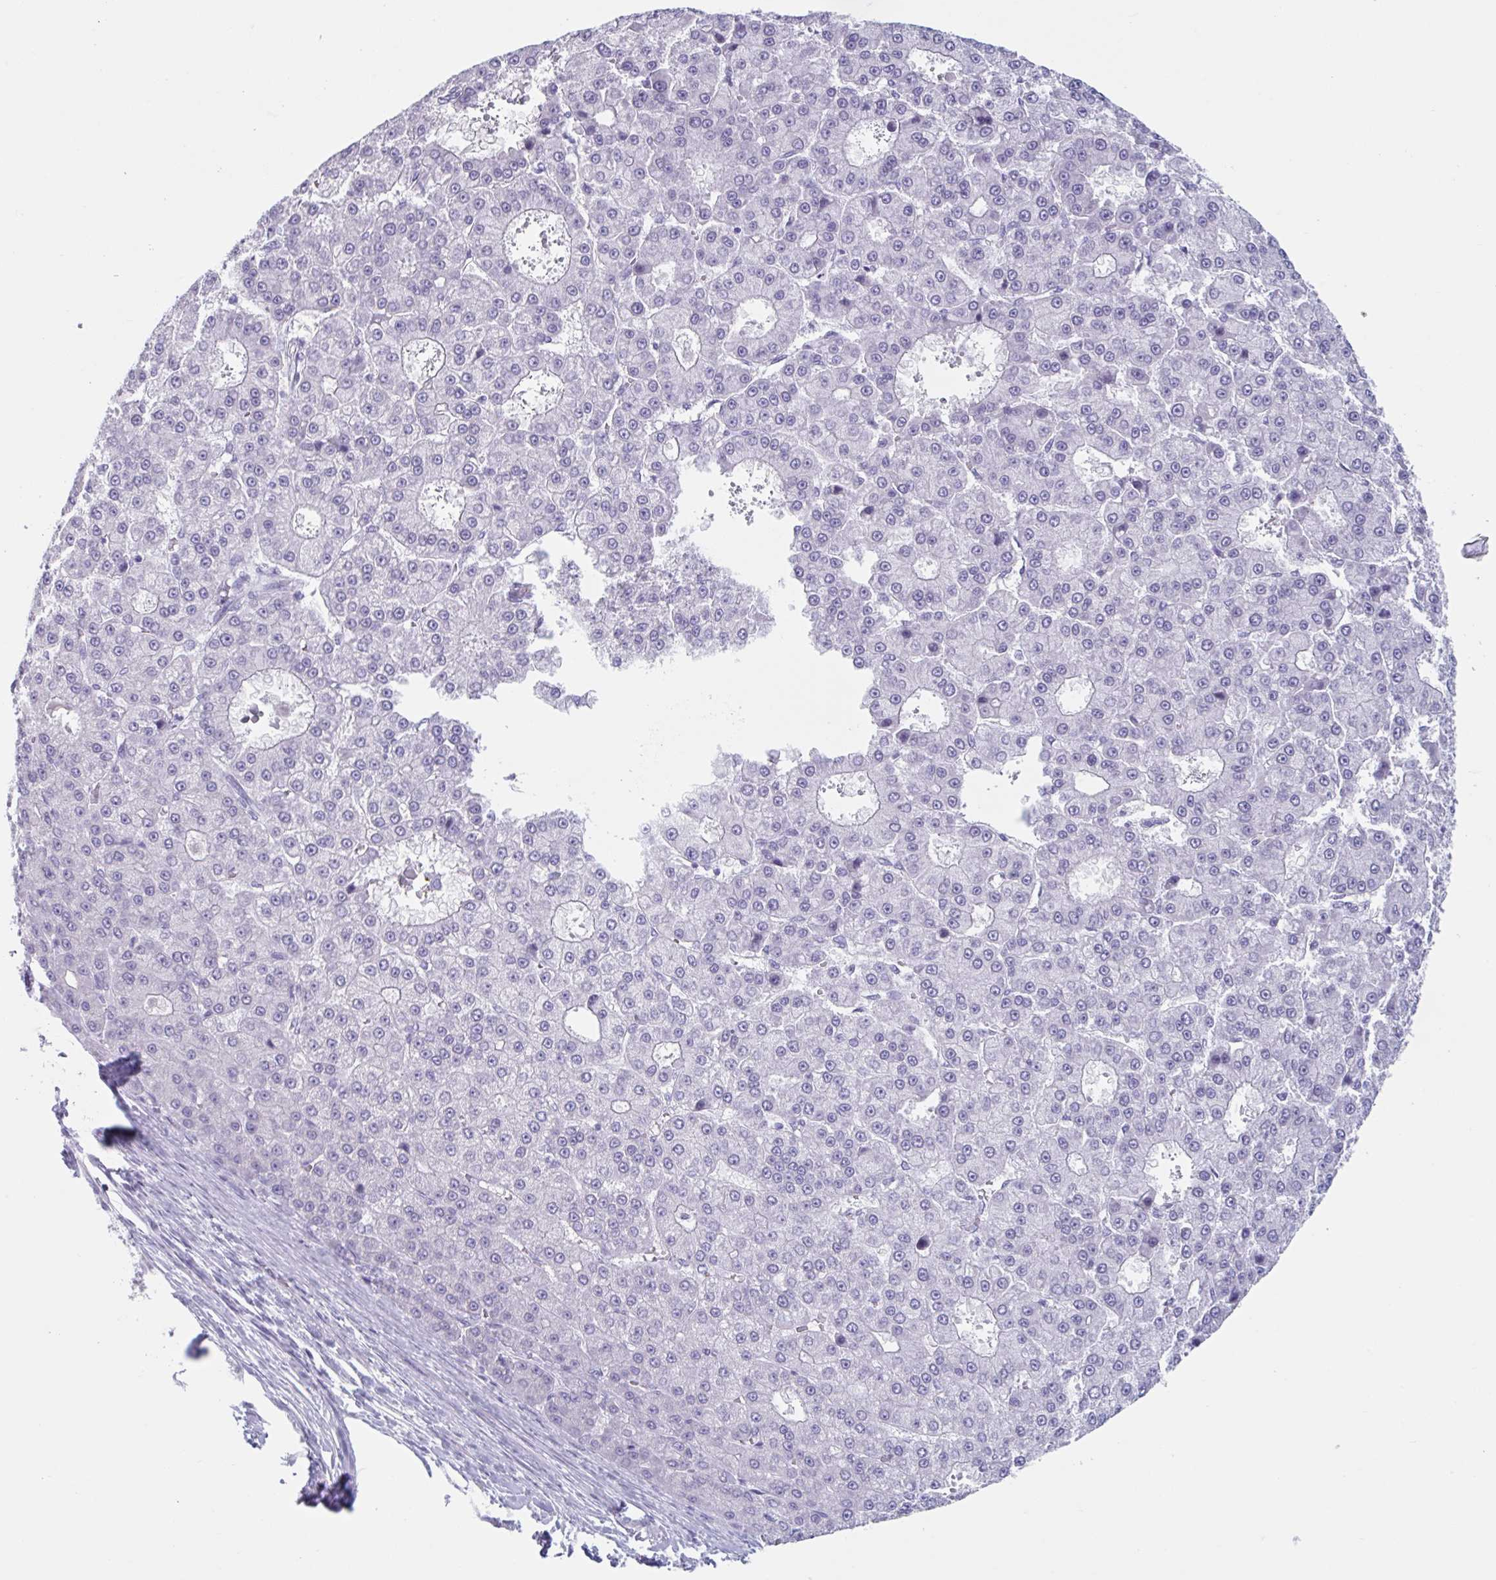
{"staining": {"intensity": "negative", "quantity": "none", "location": "none"}, "tissue": "liver cancer", "cell_type": "Tumor cells", "image_type": "cancer", "snomed": [{"axis": "morphology", "description": "Carcinoma, Hepatocellular, NOS"}, {"axis": "topography", "description": "Liver"}], "caption": "Tumor cells show no significant protein expression in liver cancer (hepatocellular carcinoma). (DAB (3,3'-diaminobenzidine) immunohistochemistry (IHC) with hematoxylin counter stain).", "gene": "HSD11B2", "patient": {"sex": "male", "age": 70}}